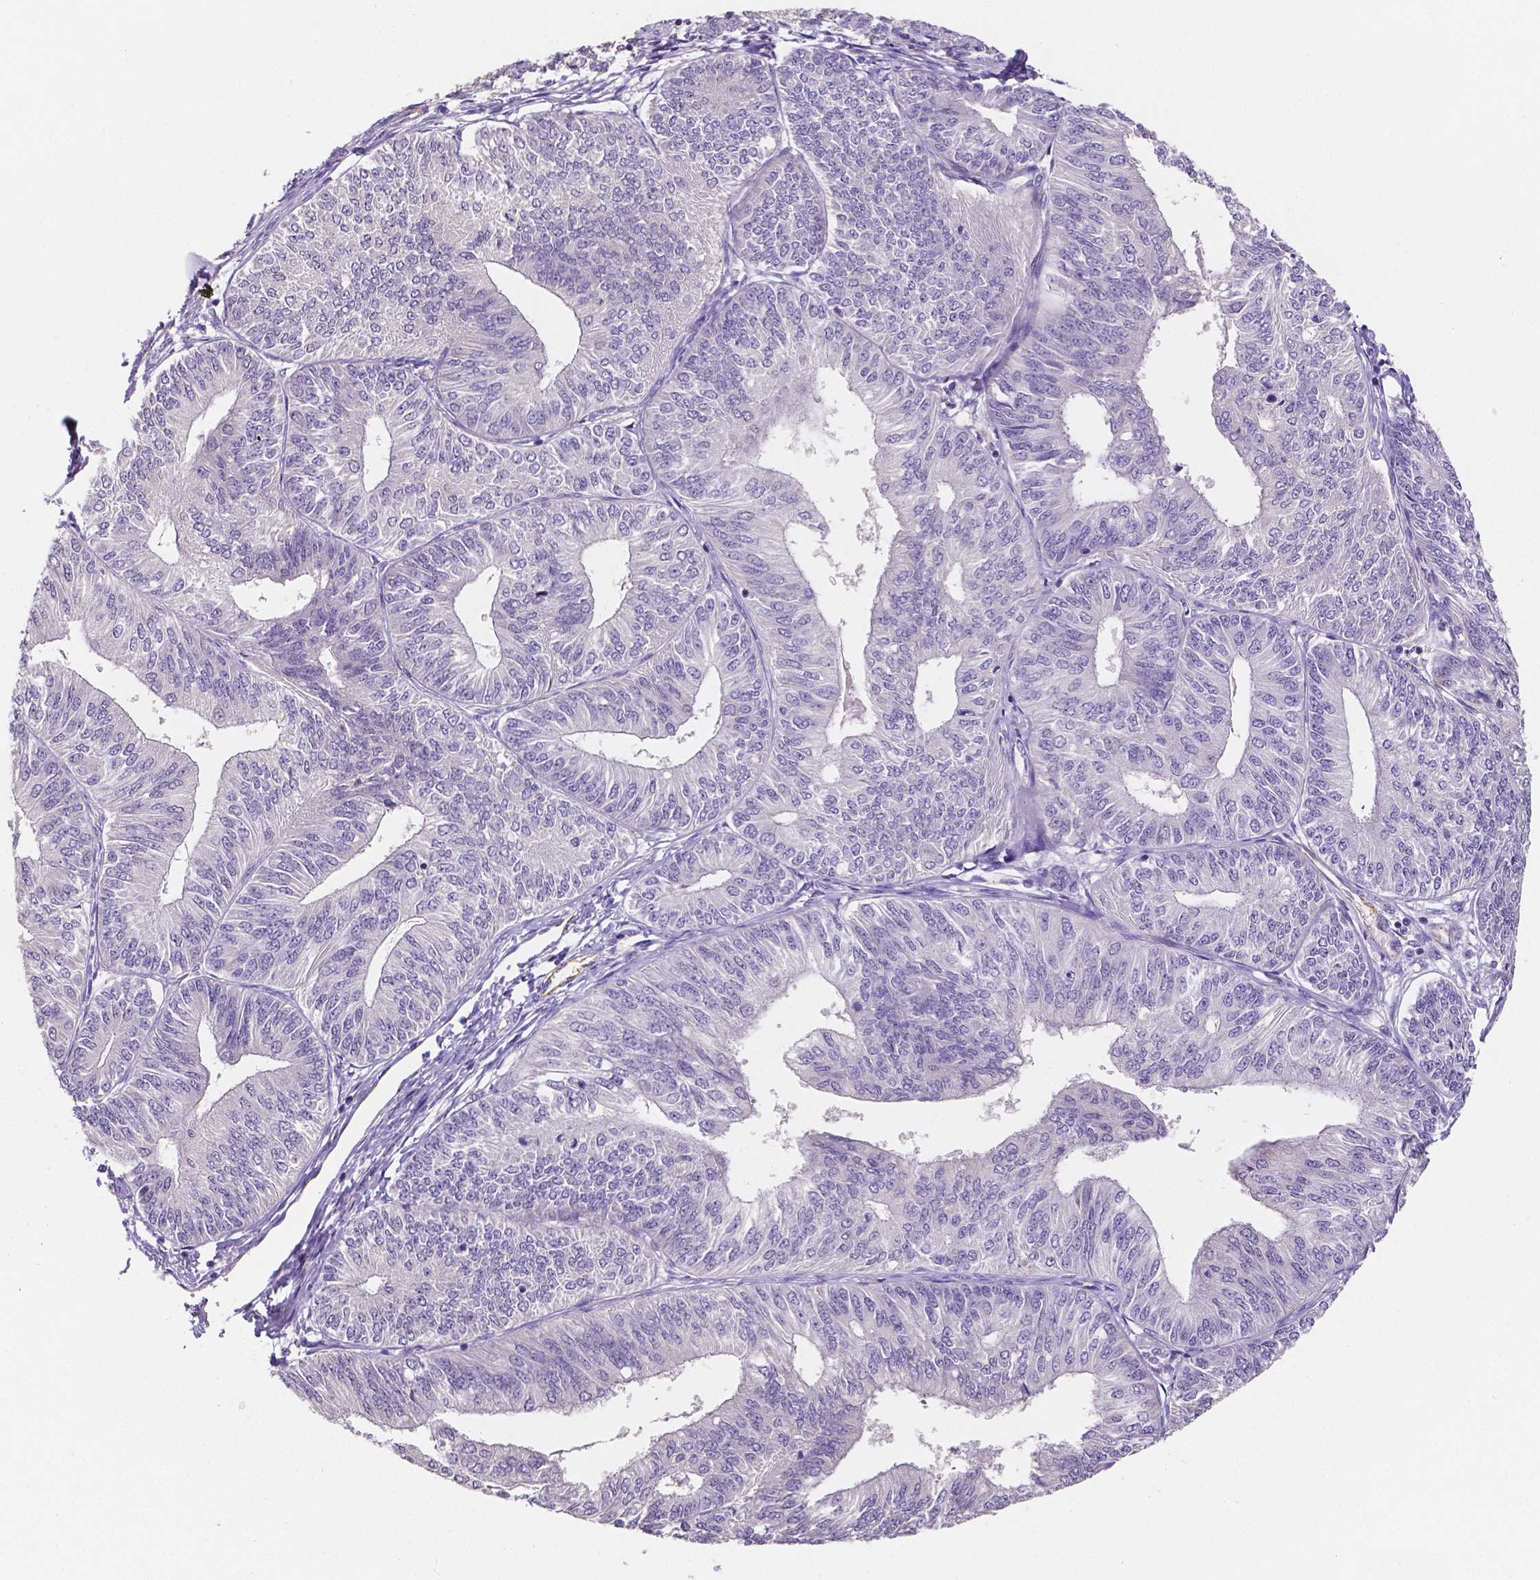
{"staining": {"intensity": "negative", "quantity": "none", "location": "none"}, "tissue": "endometrial cancer", "cell_type": "Tumor cells", "image_type": "cancer", "snomed": [{"axis": "morphology", "description": "Adenocarcinoma, NOS"}, {"axis": "topography", "description": "Endometrium"}], "caption": "Immunohistochemistry of human endometrial cancer reveals no positivity in tumor cells.", "gene": "ELAVL2", "patient": {"sex": "female", "age": 58}}